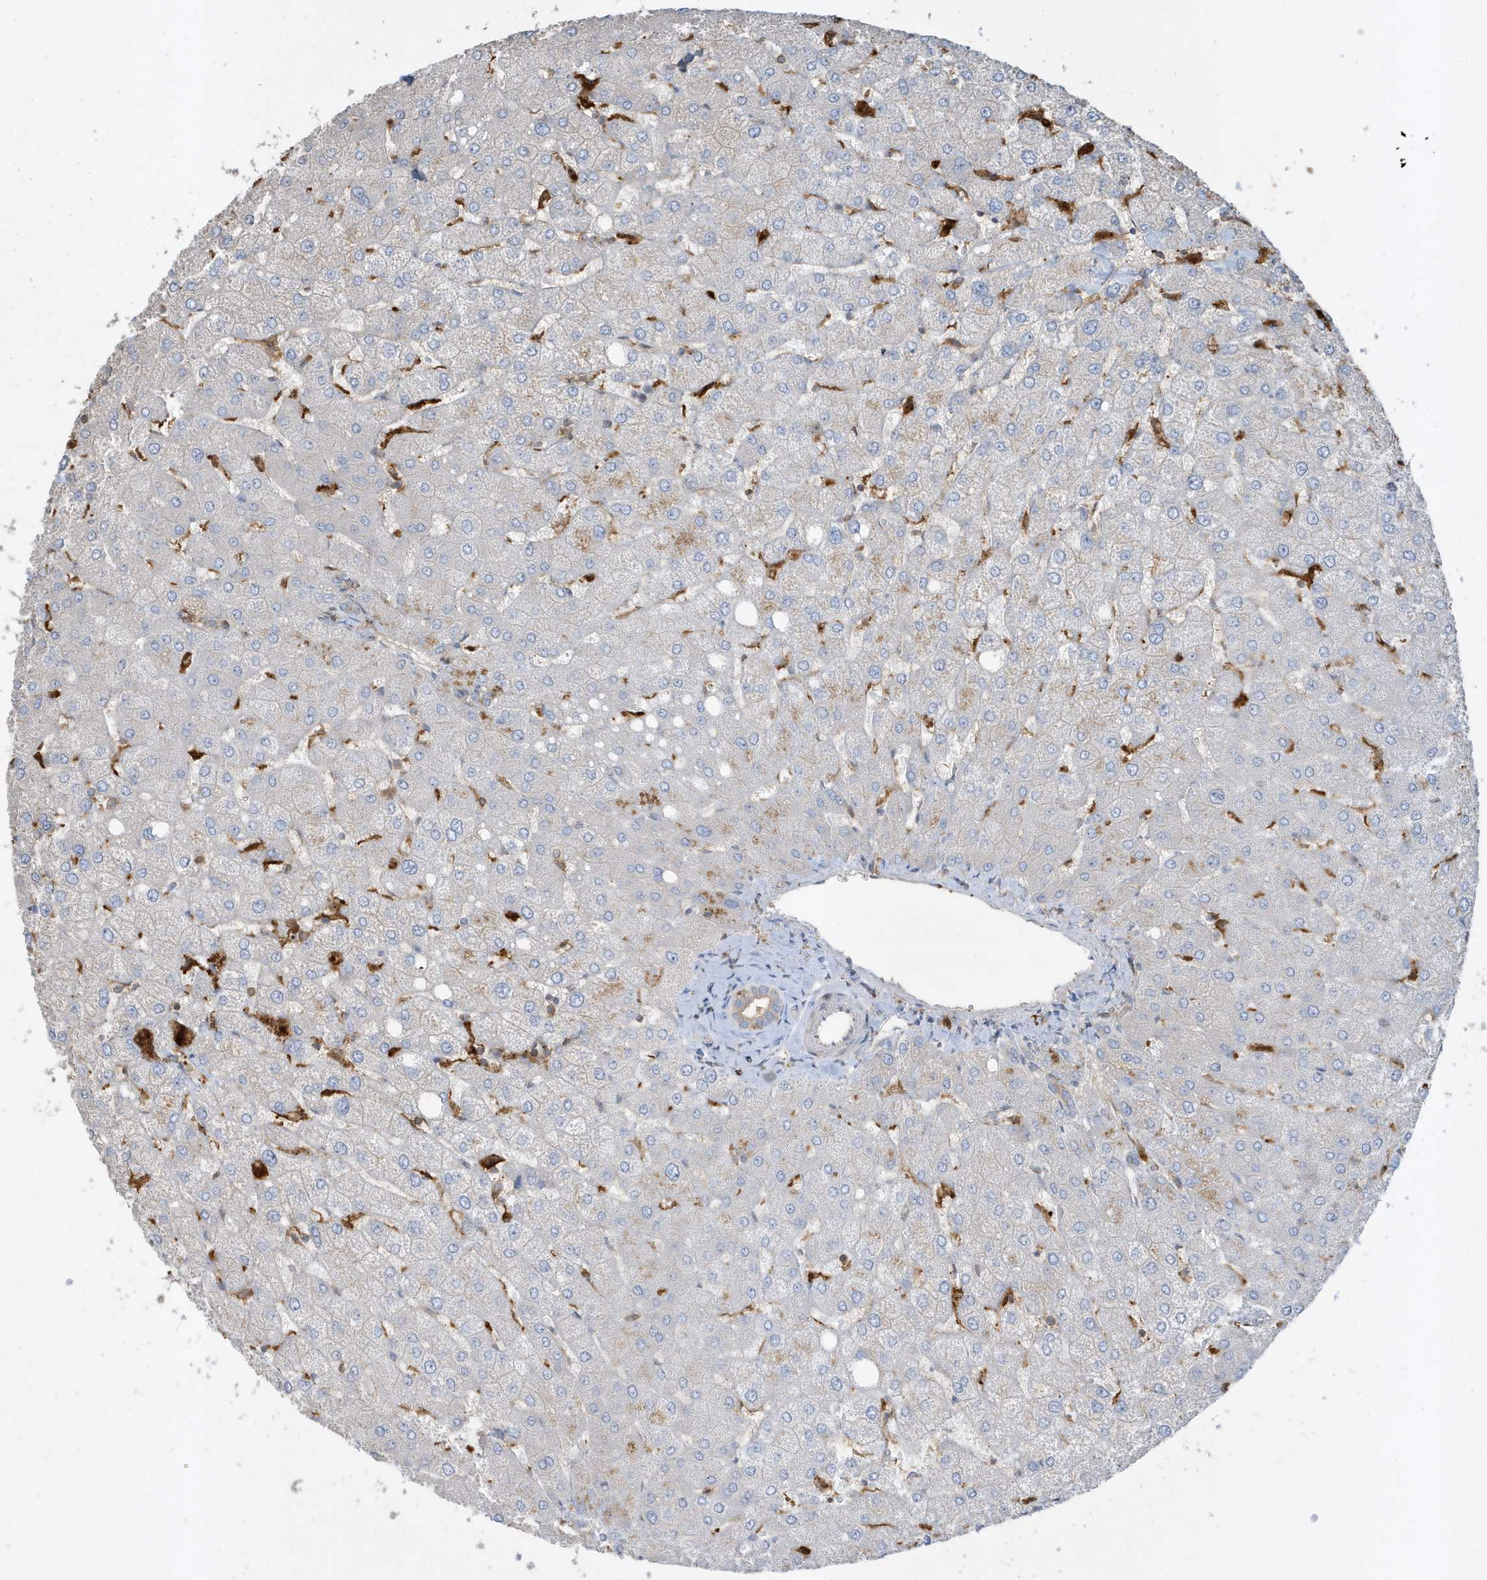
{"staining": {"intensity": "negative", "quantity": "none", "location": "none"}, "tissue": "liver", "cell_type": "Cholangiocytes", "image_type": "normal", "snomed": [{"axis": "morphology", "description": "Normal tissue, NOS"}, {"axis": "topography", "description": "Liver"}], "caption": "DAB (3,3'-diaminobenzidine) immunohistochemical staining of normal liver reveals no significant staining in cholangiocytes.", "gene": "ABTB1", "patient": {"sex": "female", "age": 54}}